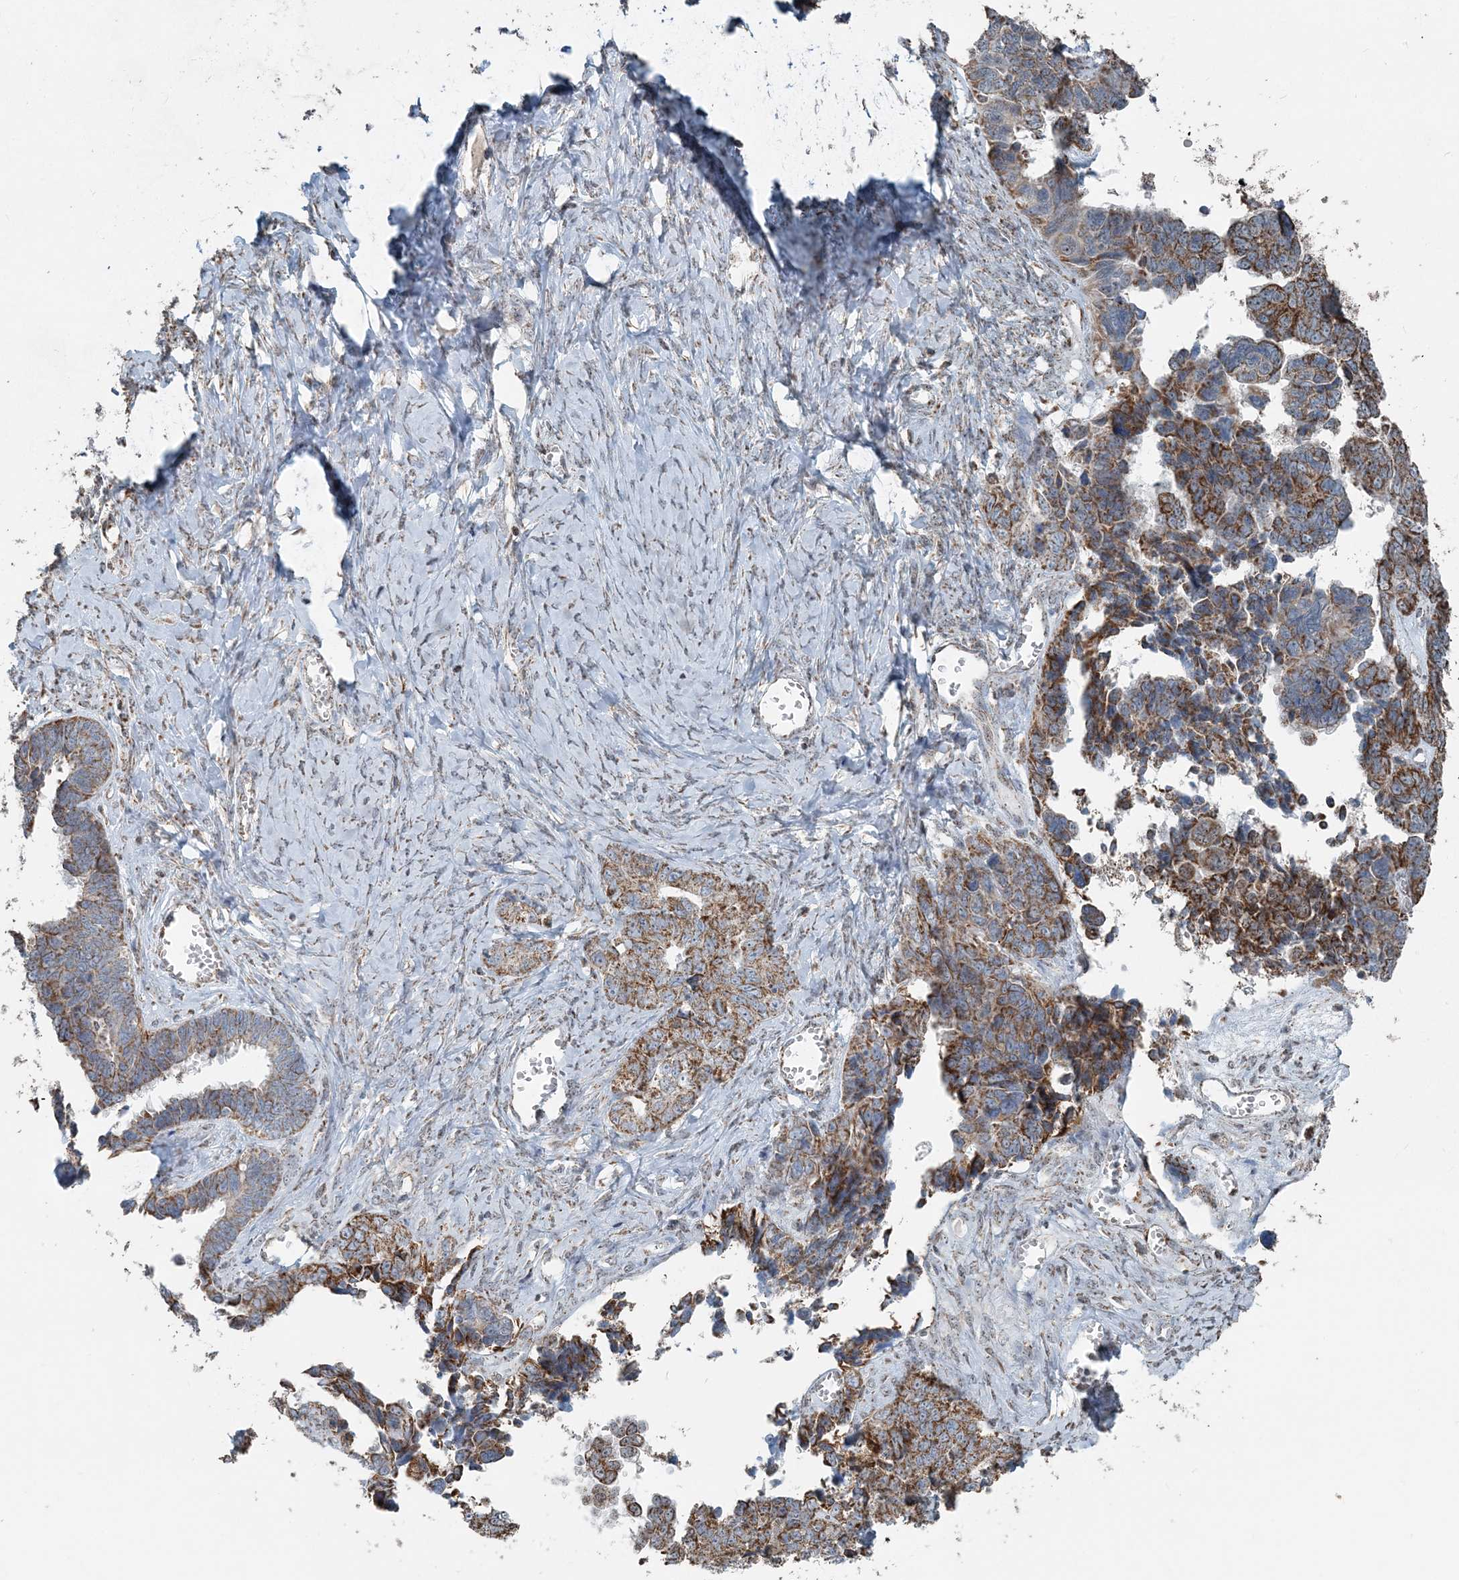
{"staining": {"intensity": "strong", "quantity": ">75%", "location": "cytoplasmic/membranous"}, "tissue": "ovarian cancer", "cell_type": "Tumor cells", "image_type": "cancer", "snomed": [{"axis": "morphology", "description": "Cystadenocarcinoma, serous, NOS"}, {"axis": "topography", "description": "Ovary"}], "caption": "Immunohistochemistry (IHC) of ovarian cancer (serous cystadenocarcinoma) exhibits high levels of strong cytoplasmic/membranous expression in approximately >75% of tumor cells. (Stains: DAB (3,3'-diaminobenzidine) in brown, nuclei in blue, Microscopy: brightfield microscopy at high magnification).", "gene": "SUCLG1", "patient": {"sex": "female", "age": 79}}